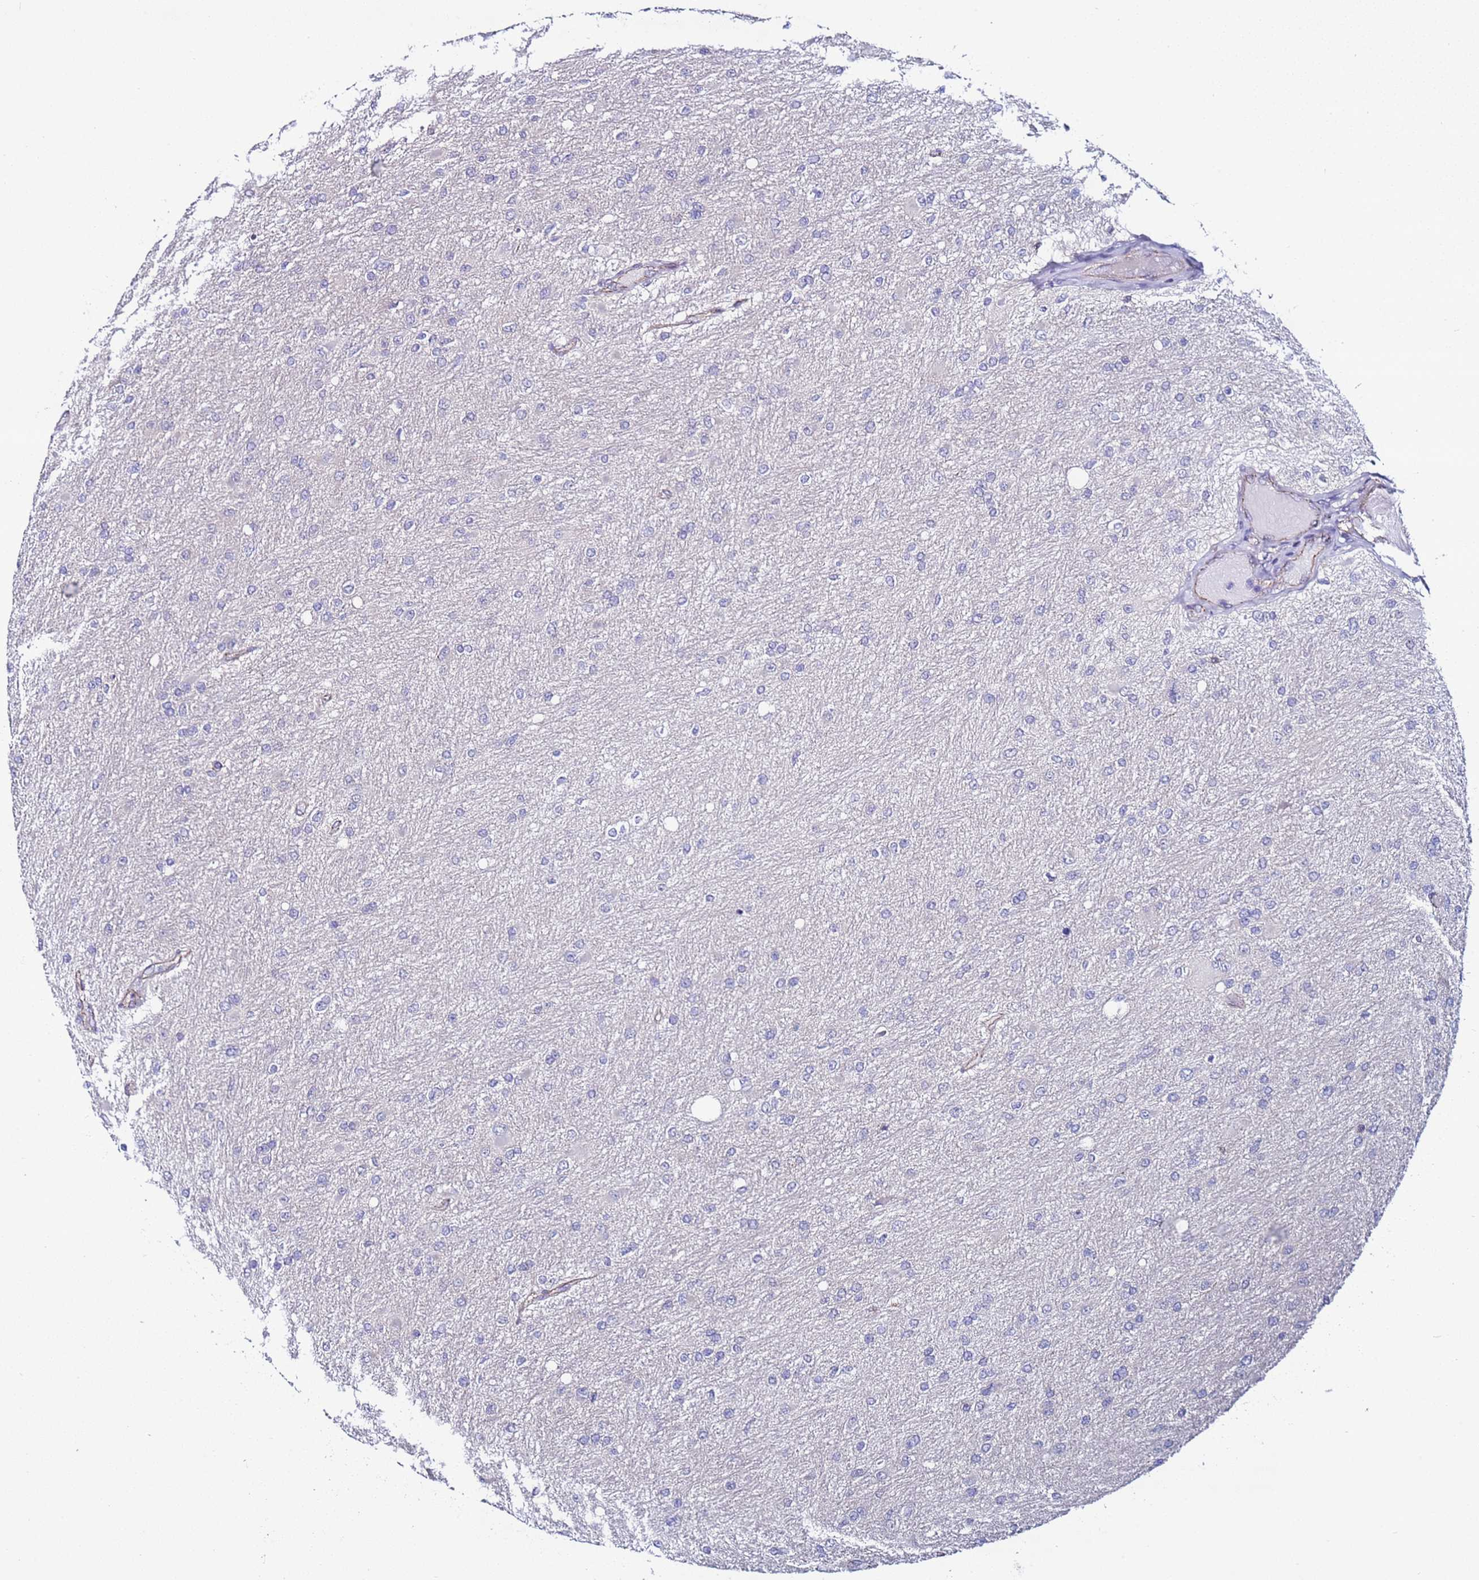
{"staining": {"intensity": "negative", "quantity": "none", "location": "none"}, "tissue": "glioma", "cell_type": "Tumor cells", "image_type": "cancer", "snomed": [{"axis": "morphology", "description": "Glioma, malignant, High grade"}, {"axis": "topography", "description": "Cerebral cortex"}], "caption": "Malignant glioma (high-grade) was stained to show a protein in brown. There is no significant staining in tumor cells.", "gene": "TENM3", "patient": {"sex": "female", "age": 36}}